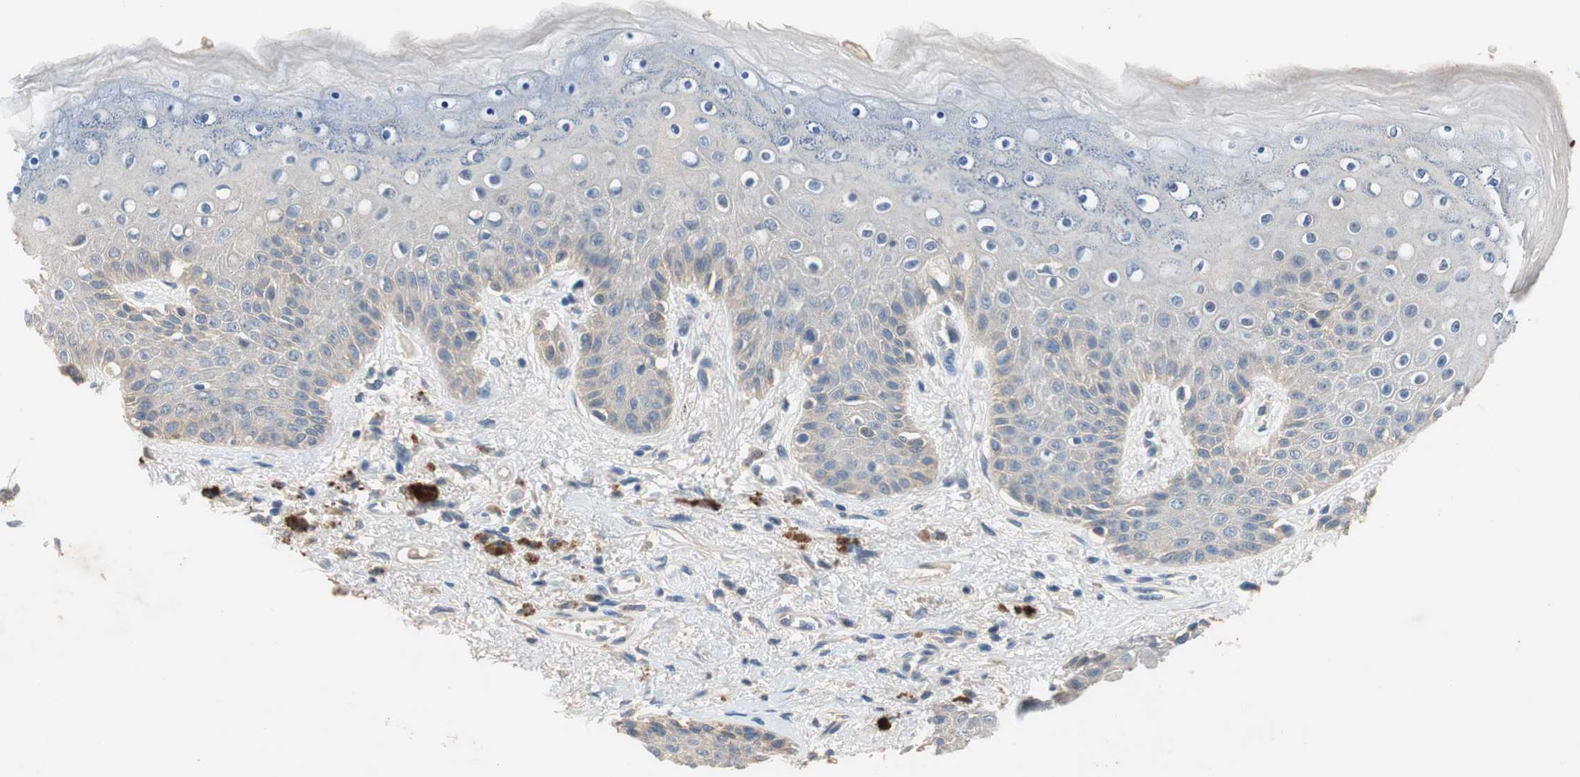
{"staining": {"intensity": "weak", "quantity": "<25%", "location": "cytoplasmic/membranous"}, "tissue": "skin", "cell_type": "Epidermal cells", "image_type": "normal", "snomed": [{"axis": "morphology", "description": "Normal tissue, NOS"}, {"axis": "topography", "description": "Anal"}], "caption": "The photomicrograph reveals no significant expression in epidermal cells of skin. Brightfield microscopy of IHC stained with DAB (brown) and hematoxylin (blue), captured at high magnification.", "gene": "ADAP1", "patient": {"sex": "female", "age": 46}}